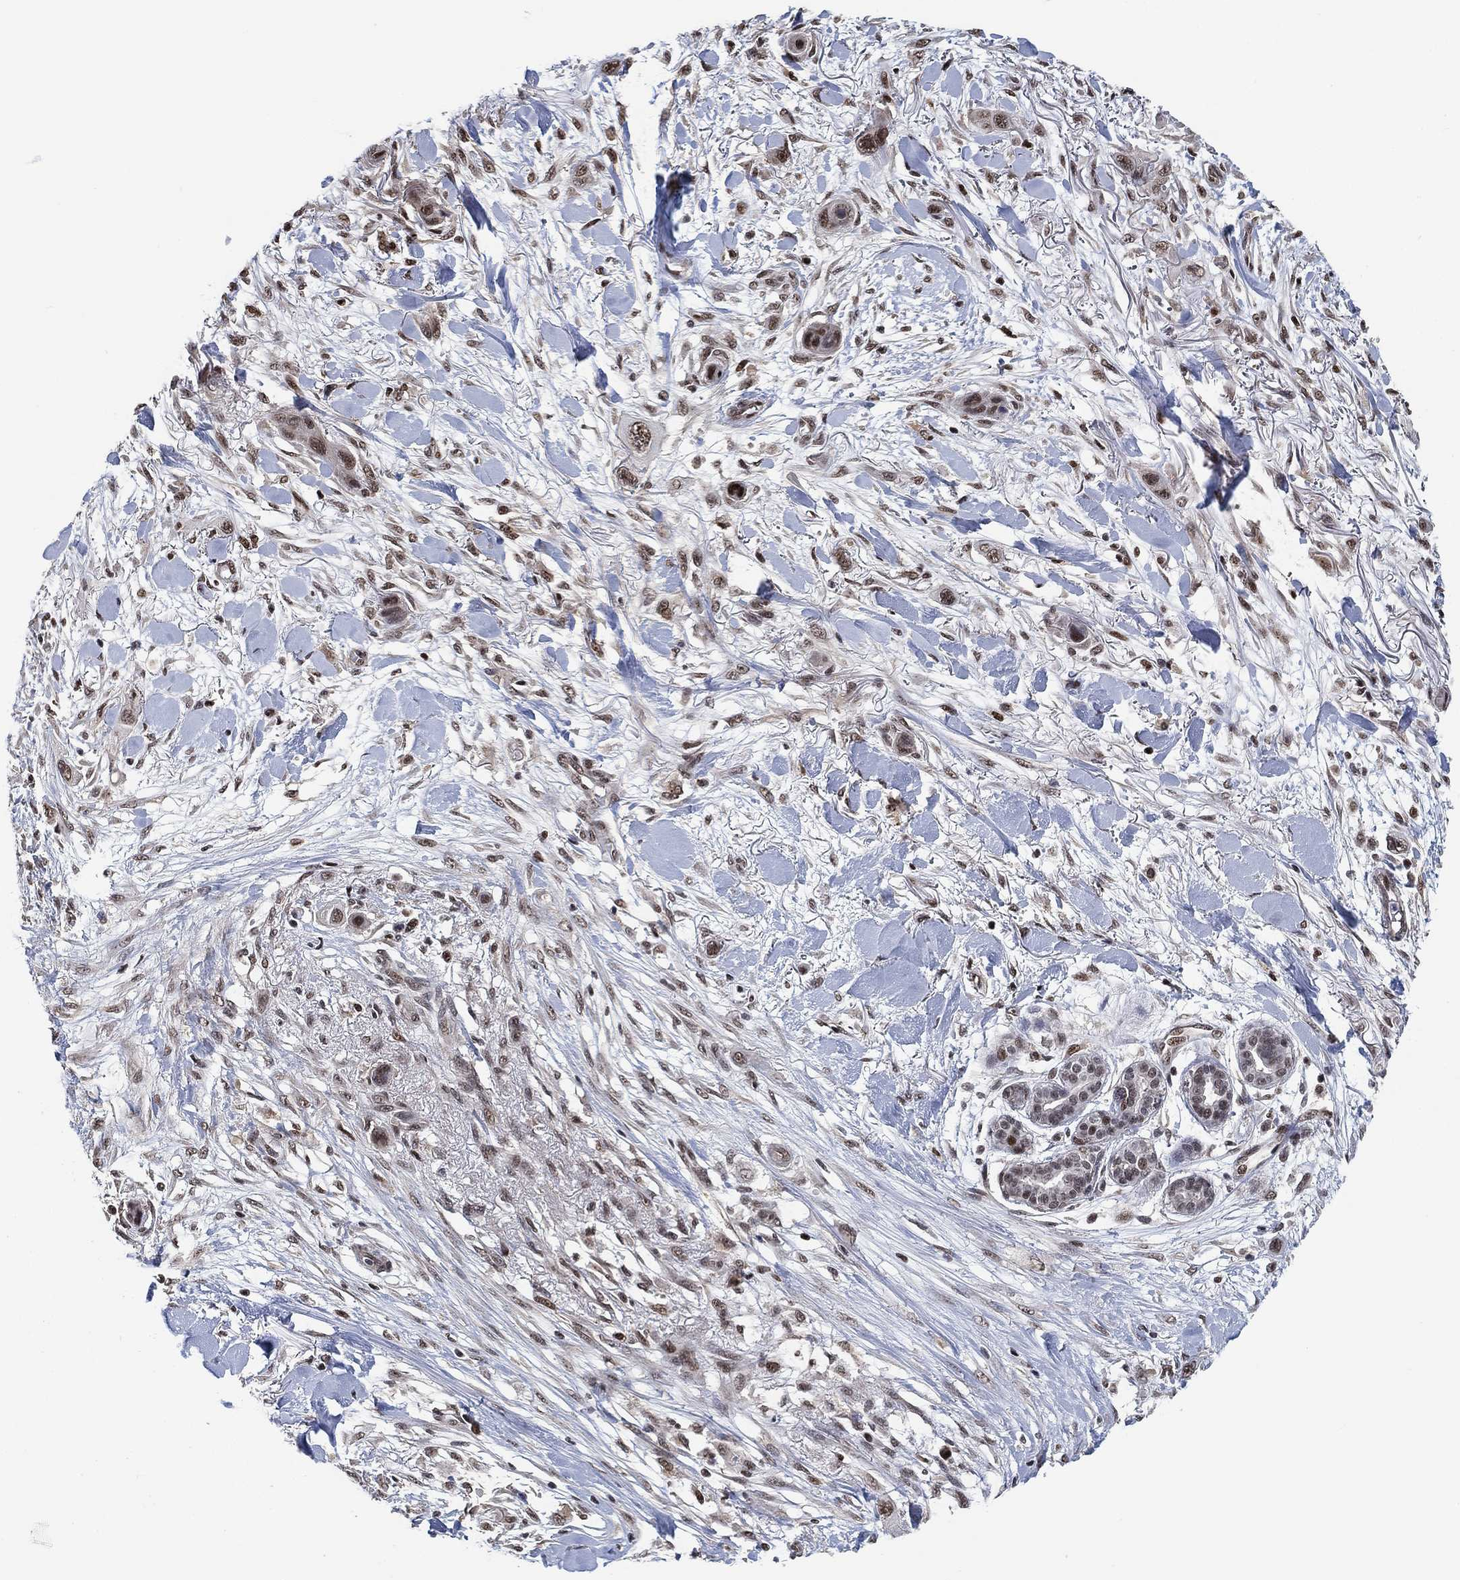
{"staining": {"intensity": "moderate", "quantity": "25%-75%", "location": "nuclear"}, "tissue": "skin cancer", "cell_type": "Tumor cells", "image_type": "cancer", "snomed": [{"axis": "morphology", "description": "Squamous cell carcinoma, NOS"}, {"axis": "topography", "description": "Skin"}], "caption": "Tumor cells show moderate nuclear positivity in approximately 25%-75% of cells in skin cancer (squamous cell carcinoma). Nuclei are stained in blue.", "gene": "ZSCAN30", "patient": {"sex": "male", "age": 79}}